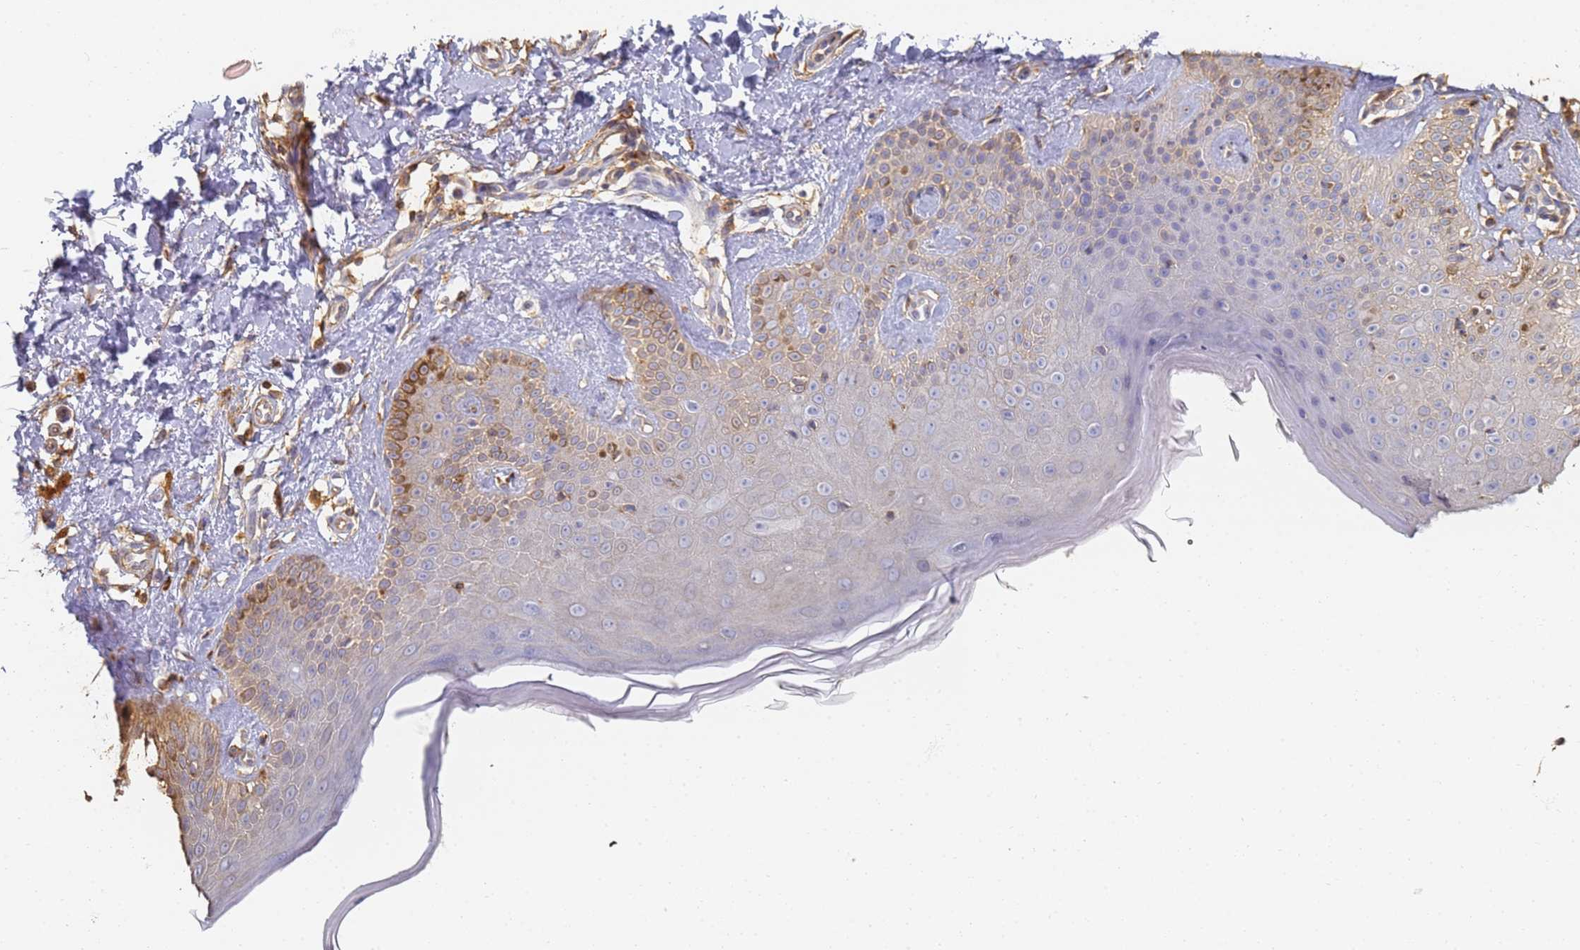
{"staining": {"intensity": "weak", "quantity": ">75%", "location": "cytoplasmic/membranous"}, "tissue": "skin", "cell_type": "Fibroblasts", "image_type": "normal", "snomed": [{"axis": "morphology", "description": "Normal tissue, NOS"}, {"axis": "topography", "description": "Skin"}], "caption": "An IHC image of unremarkable tissue is shown. Protein staining in brown shows weak cytoplasmic/membranous positivity in skin within fibroblasts. (Stains: DAB (3,3'-diaminobenzidine) in brown, nuclei in blue, Microscopy: brightfield microscopy at high magnification).", "gene": "BIN2", "patient": {"sex": "male", "age": 52}}